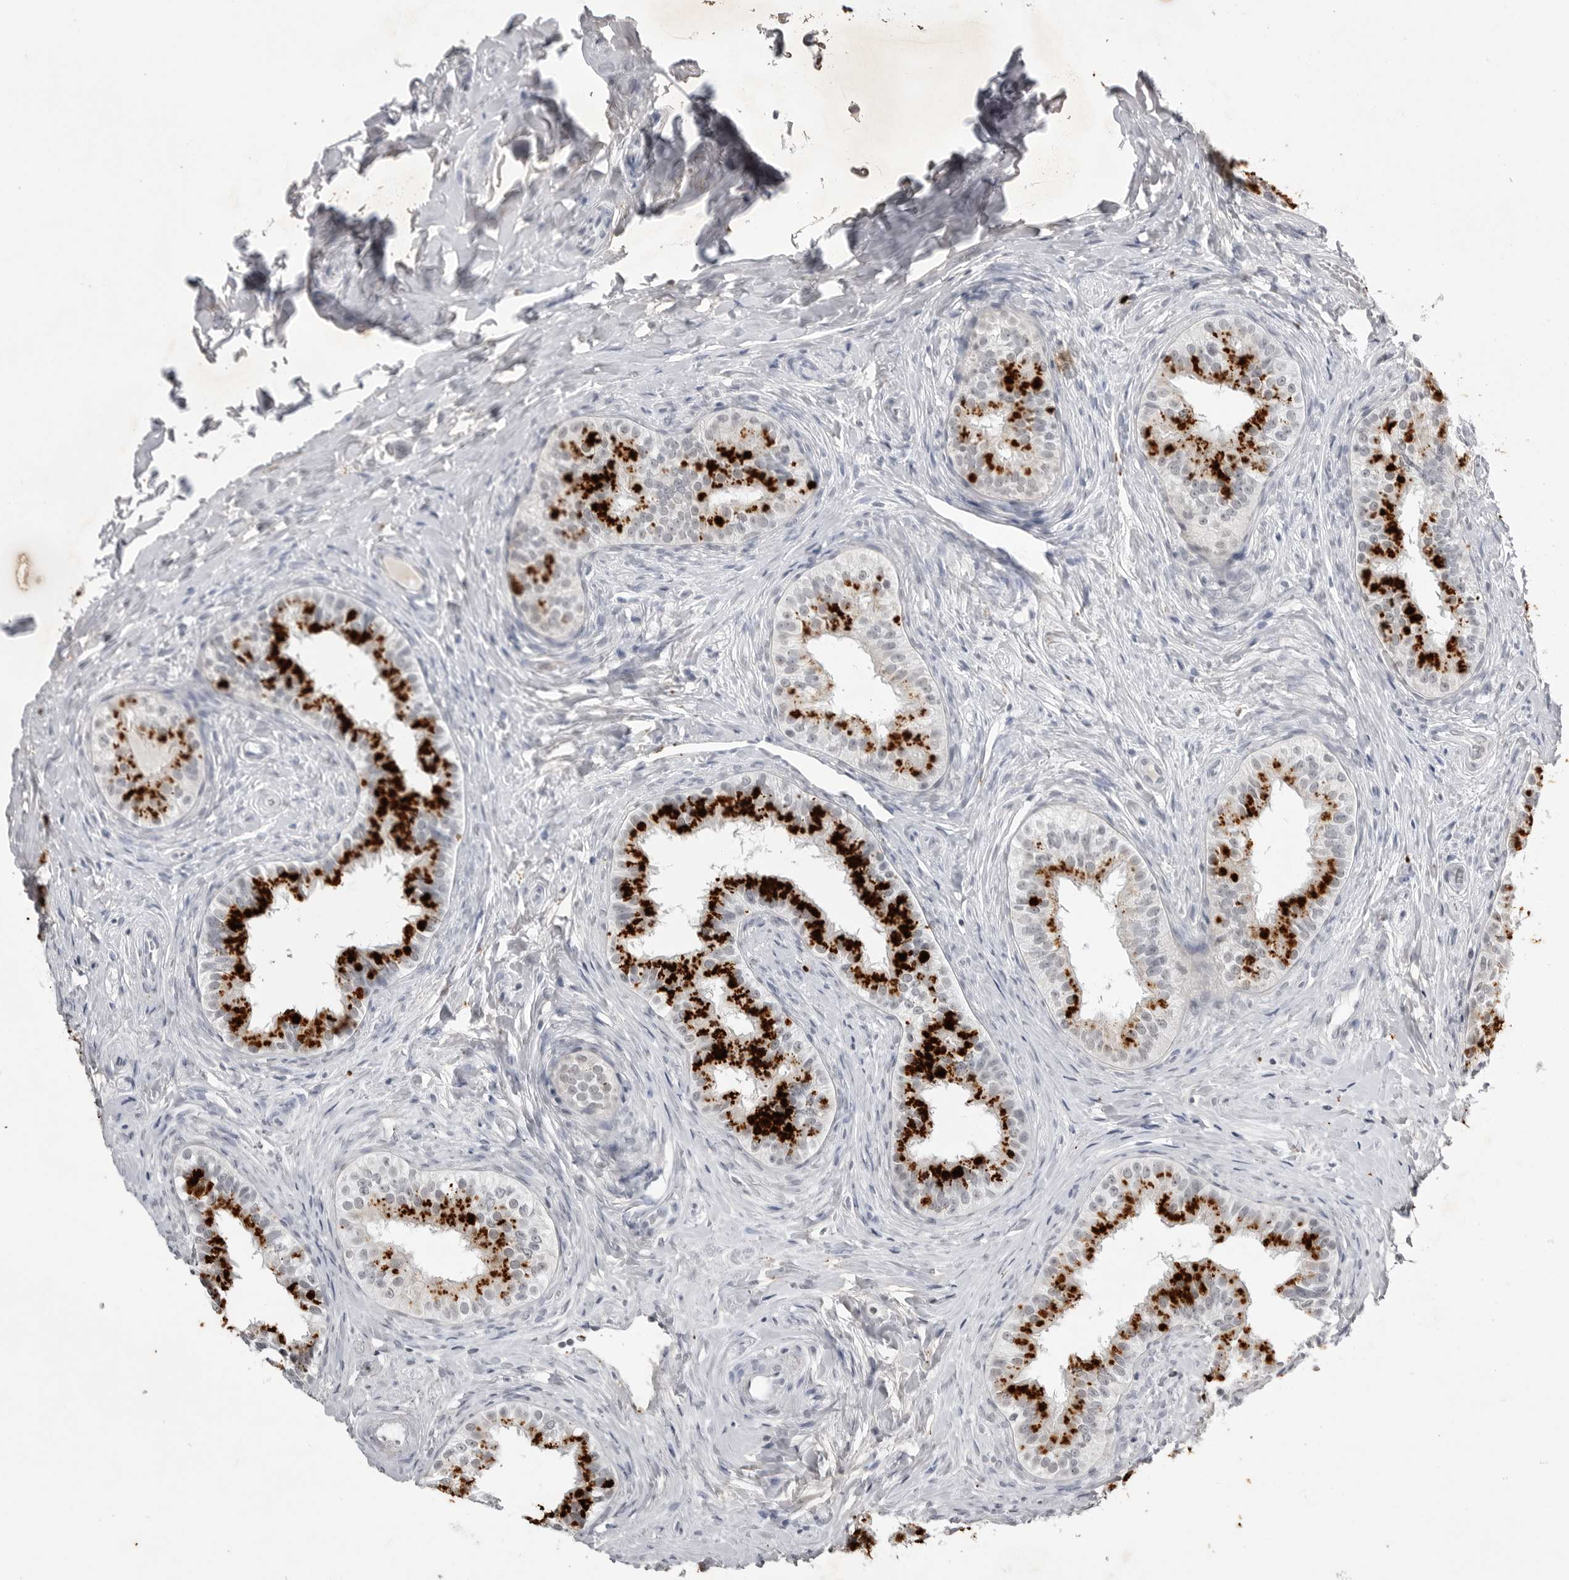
{"staining": {"intensity": "strong", "quantity": "<25%", "location": "cytoplasmic/membranous"}, "tissue": "epididymis", "cell_type": "Glandular cells", "image_type": "normal", "snomed": [{"axis": "morphology", "description": "Normal tissue, NOS"}, {"axis": "topography", "description": "Epididymis"}], "caption": "Approximately <25% of glandular cells in benign human epididymis reveal strong cytoplasmic/membranous protein expression as visualized by brown immunohistochemical staining.", "gene": "RRM1", "patient": {"sex": "male", "age": 49}}